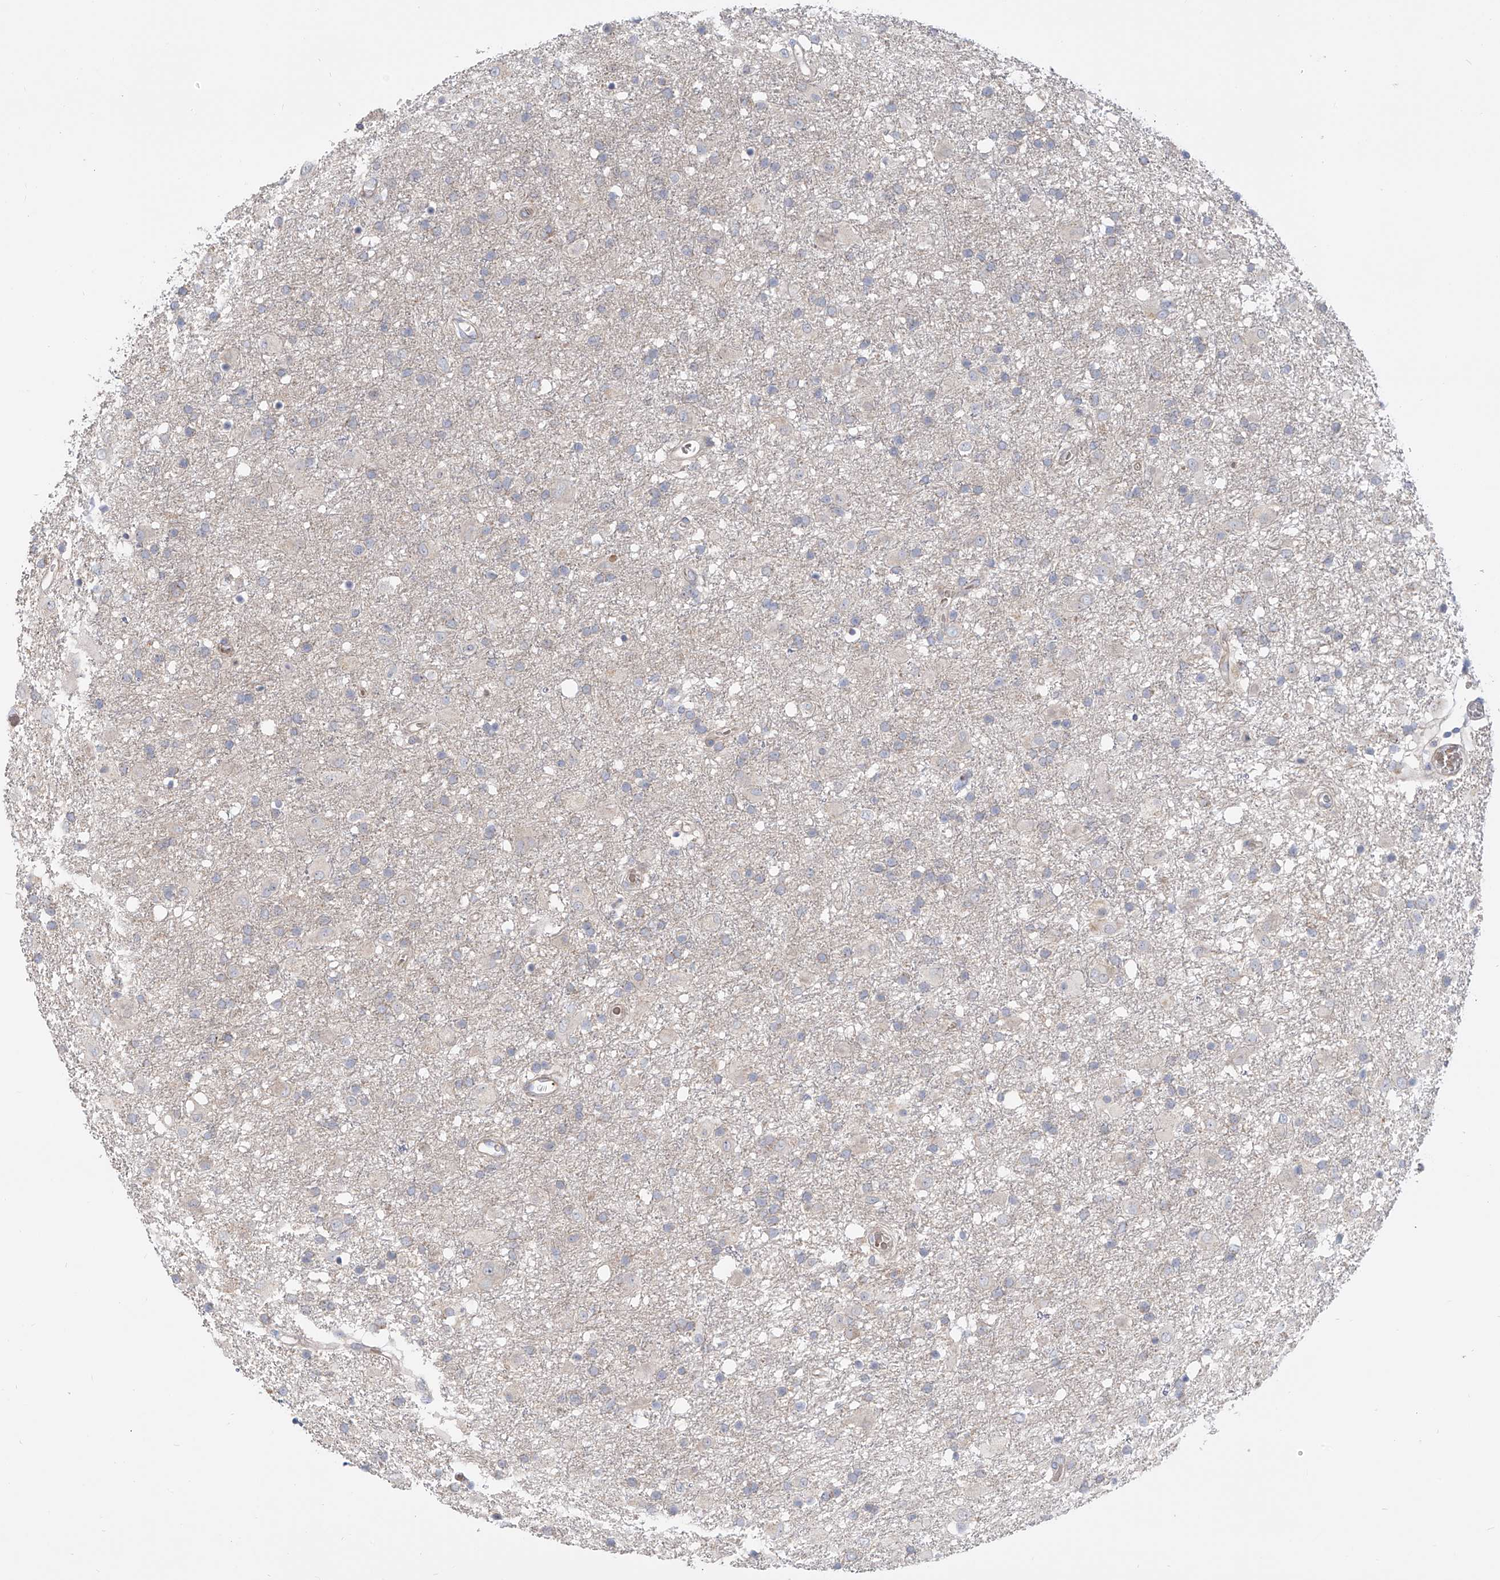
{"staining": {"intensity": "negative", "quantity": "none", "location": "none"}, "tissue": "glioma", "cell_type": "Tumor cells", "image_type": "cancer", "snomed": [{"axis": "morphology", "description": "Glioma, malignant, Low grade"}, {"axis": "topography", "description": "Brain"}], "caption": "Immunohistochemical staining of human malignant glioma (low-grade) demonstrates no significant positivity in tumor cells.", "gene": "LRRC1", "patient": {"sex": "male", "age": 65}}